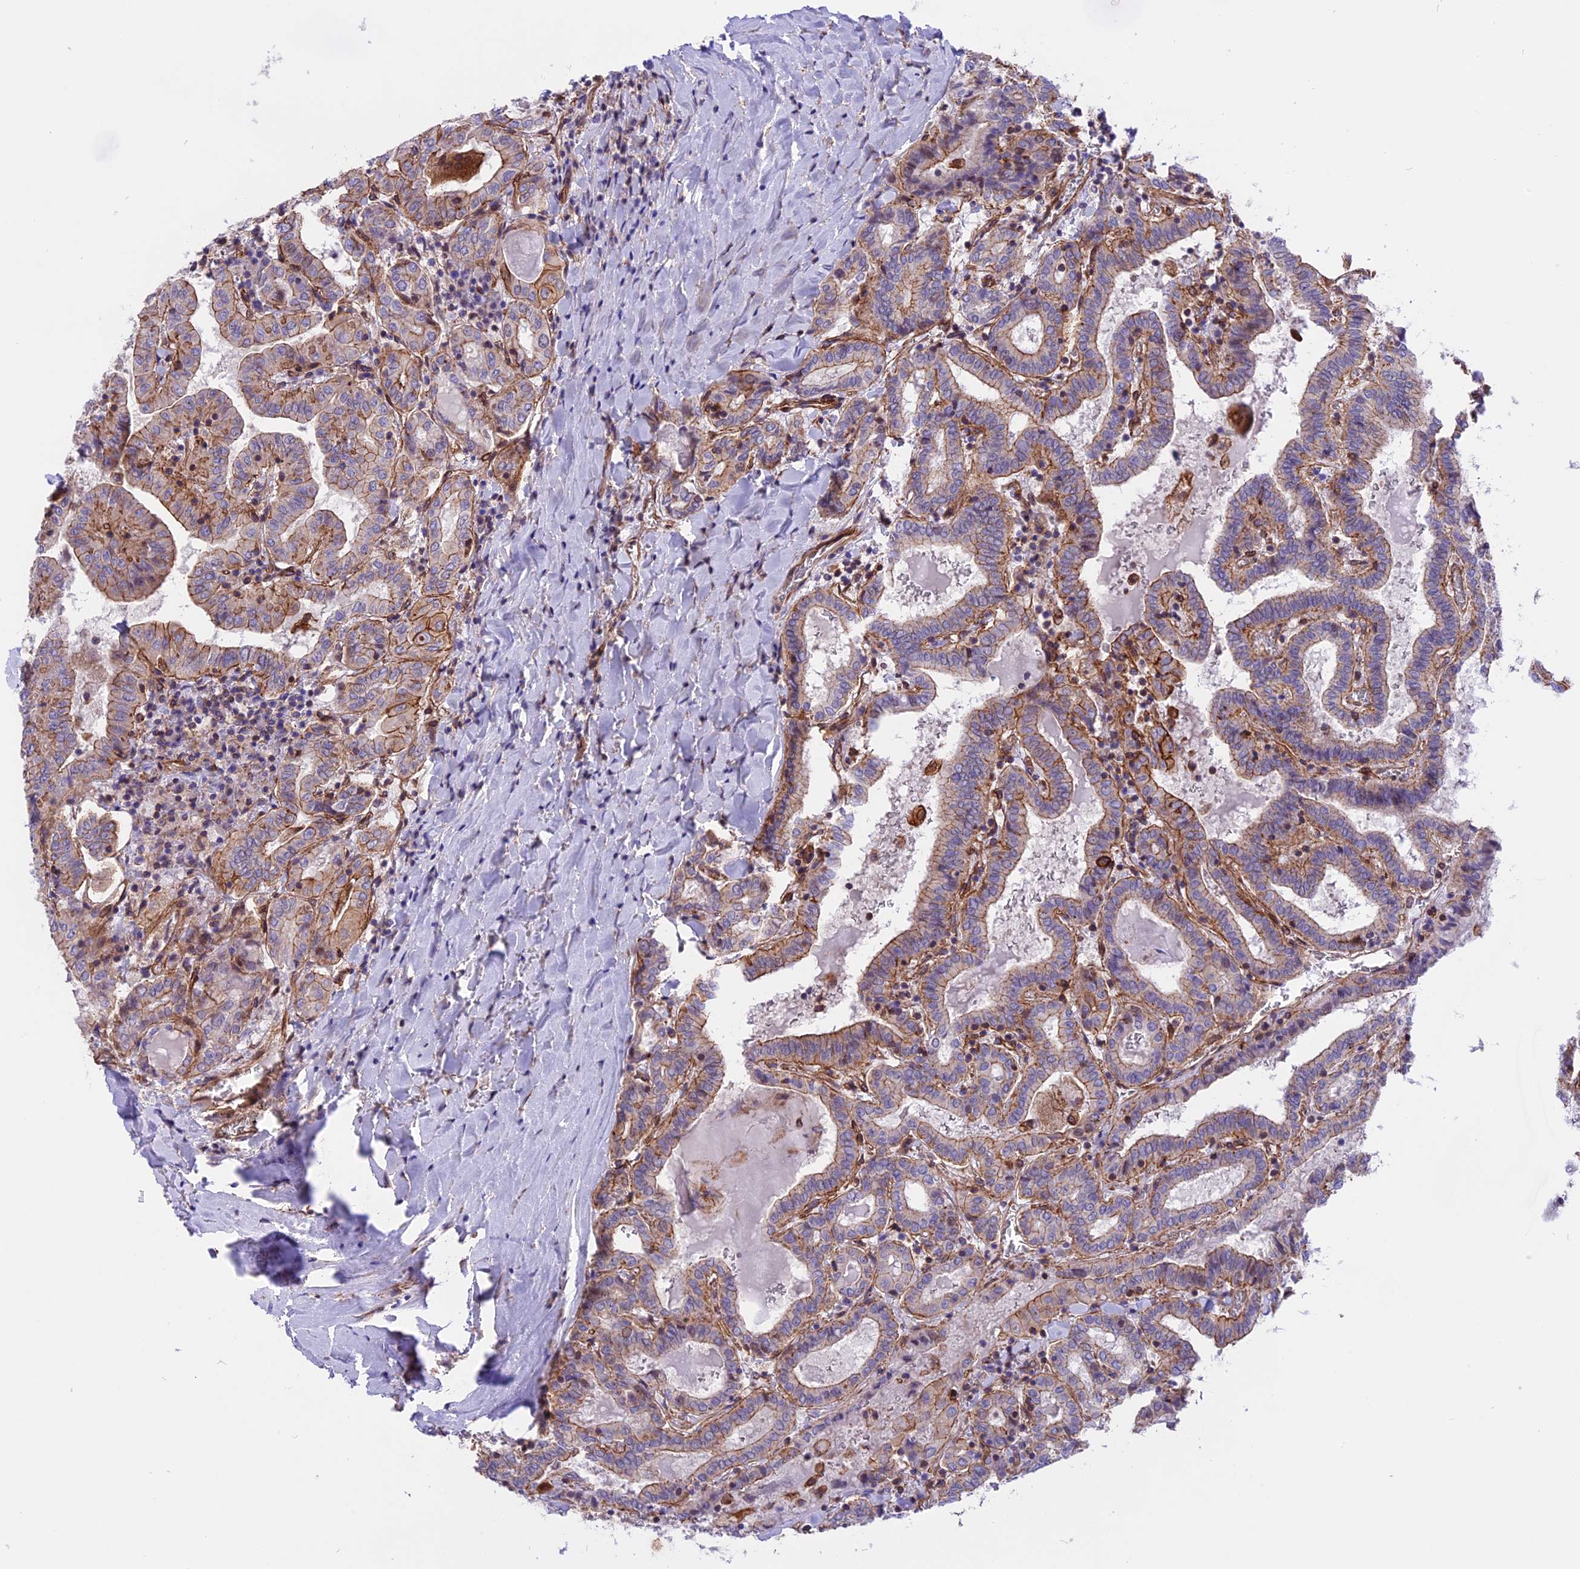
{"staining": {"intensity": "moderate", "quantity": ">75%", "location": "cytoplasmic/membranous"}, "tissue": "thyroid cancer", "cell_type": "Tumor cells", "image_type": "cancer", "snomed": [{"axis": "morphology", "description": "Papillary adenocarcinoma, NOS"}, {"axis": "topography", "description": "Thyroid gland"}], "caption": "The histopathology image shows staining of thyroid cancer, revealing moderate cytoplasmic/membranous protein expression (brown color) within tumor cells.", "gene": "R3HDM4", "patient": {"sex": "female", "age": 72}}